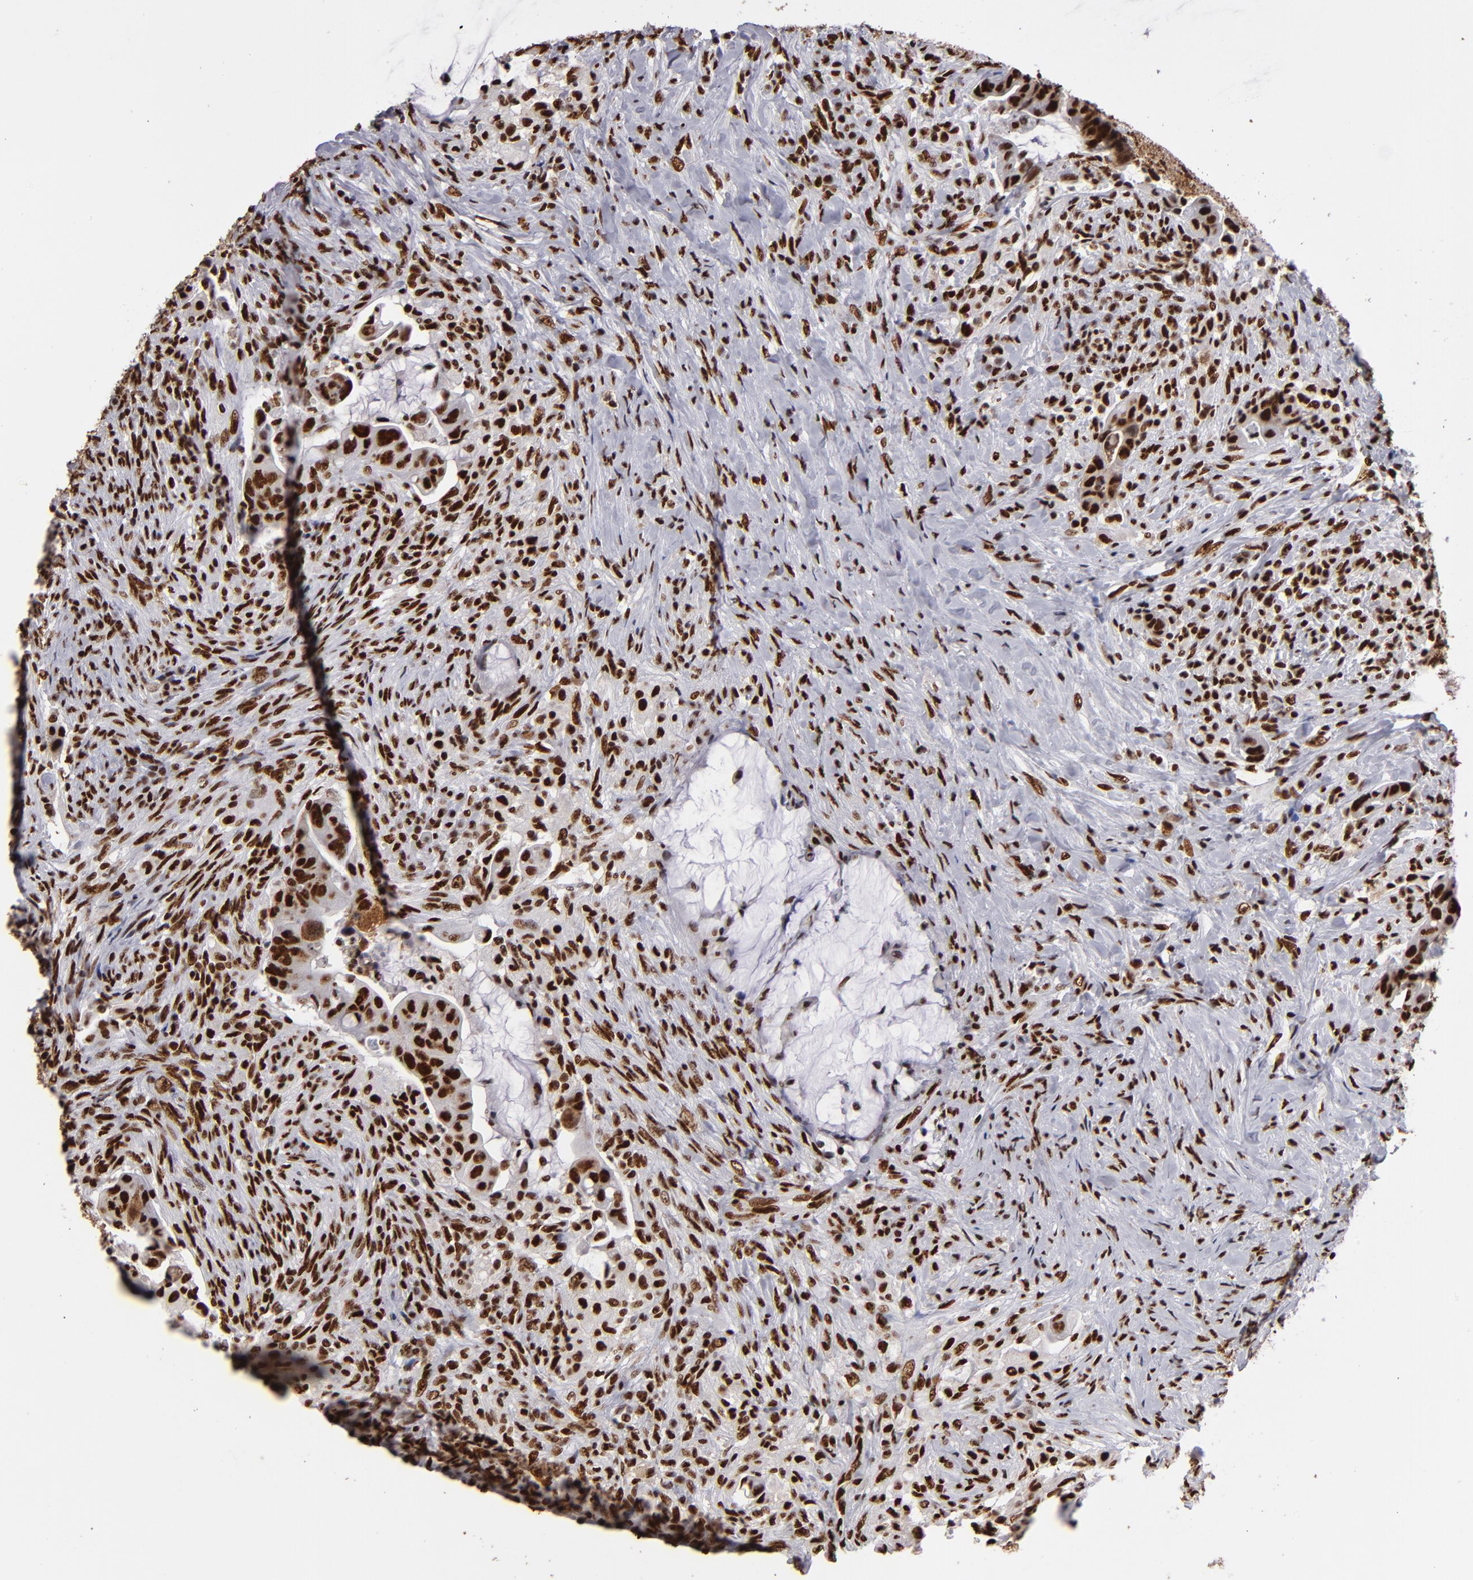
{"staining": {"intensity": "strong", "quantity": ">75%", "location": "nuclear"}, "tissue": "colorectal cancer", "cell_type": "Tumor cells", "image_type": "cancer", "snomed": [{"axis": "morphology", "description": "Adenocarcinoma, NOS"}, {"axis": "topography", "description": "Rectum"}], "caption": "Immunohistochemical staining of human colorectal cancer reveals high levels of strong nuclear staining in about >75% of tumor cells. Ihc stains the protein of interest in brown and the nuclei are stained blue.", "gene": "MRE11", "patient": {"sex": "female", "age": 71}}